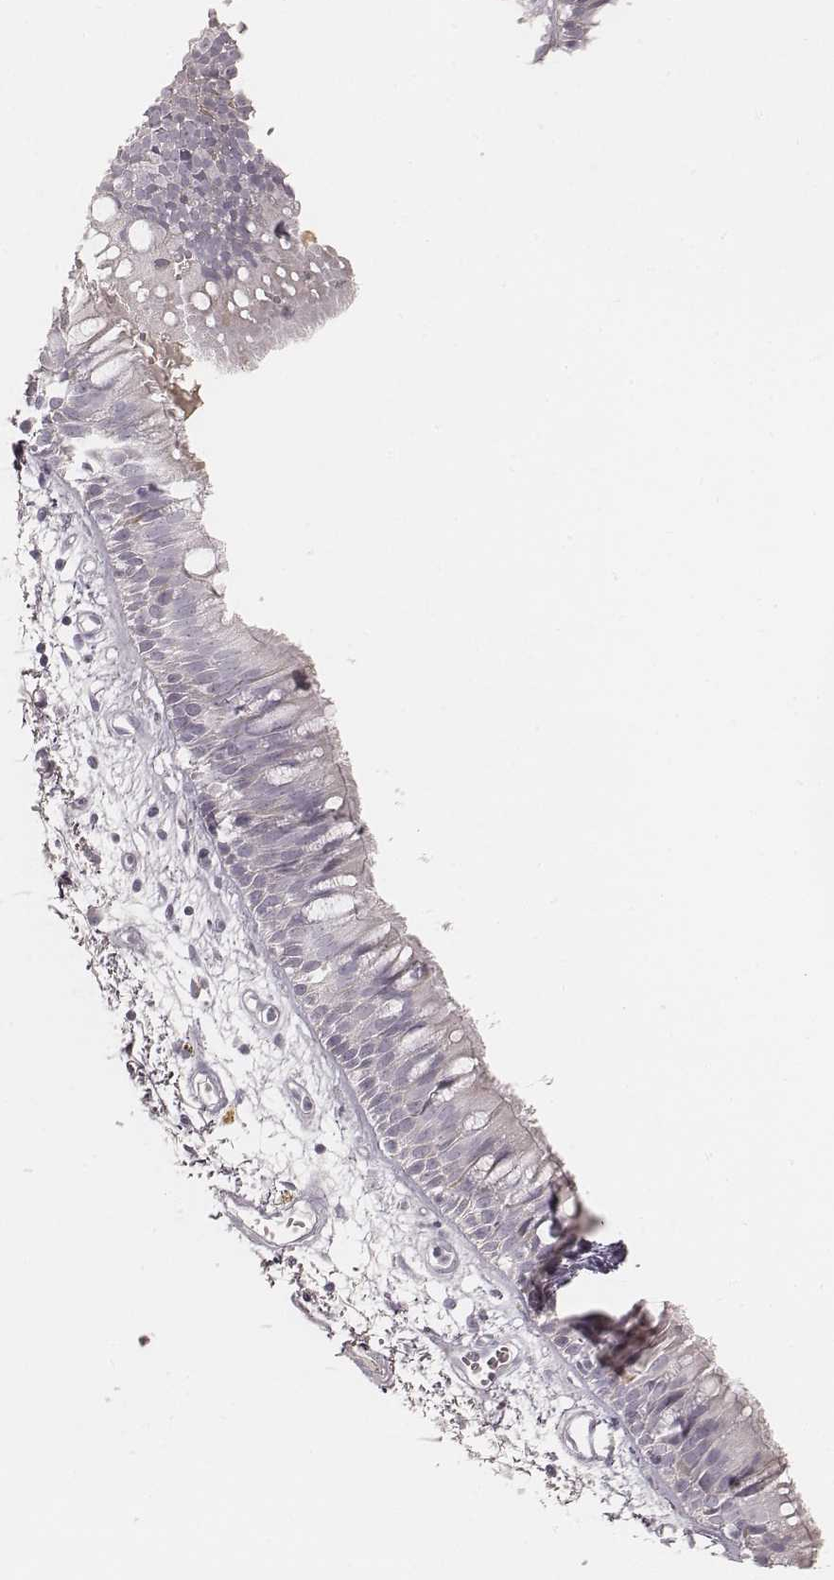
{"staining": {"intensity": "negative", "quantity": "none", "location": "none"}, "tissue": "bronchus", "cell_type": "Respiratory epithelial cells", "image_type": "normal", "snomed": [{"axis": "morphology", "description": "Normal tissue, NOS"}, {"axis": "morphology", "description": "Squamous cell carcinoma, NOS"}, {"axis": "topography", "description": "Cartilage tissue"}, {"axis": "topography", "description": "Bronchus"}, {"axis": "topography", "description": "Lung"}], "caption": "Respiratory epithelial cells are negative for brown protein staining in normal bronchus. (DAB (3,3'-diaminobenzidine) IHC visualized using brightfield microscopy, high magnification).", "gene": "KRT31", "patient": {"sex": "male", "age": 66}}